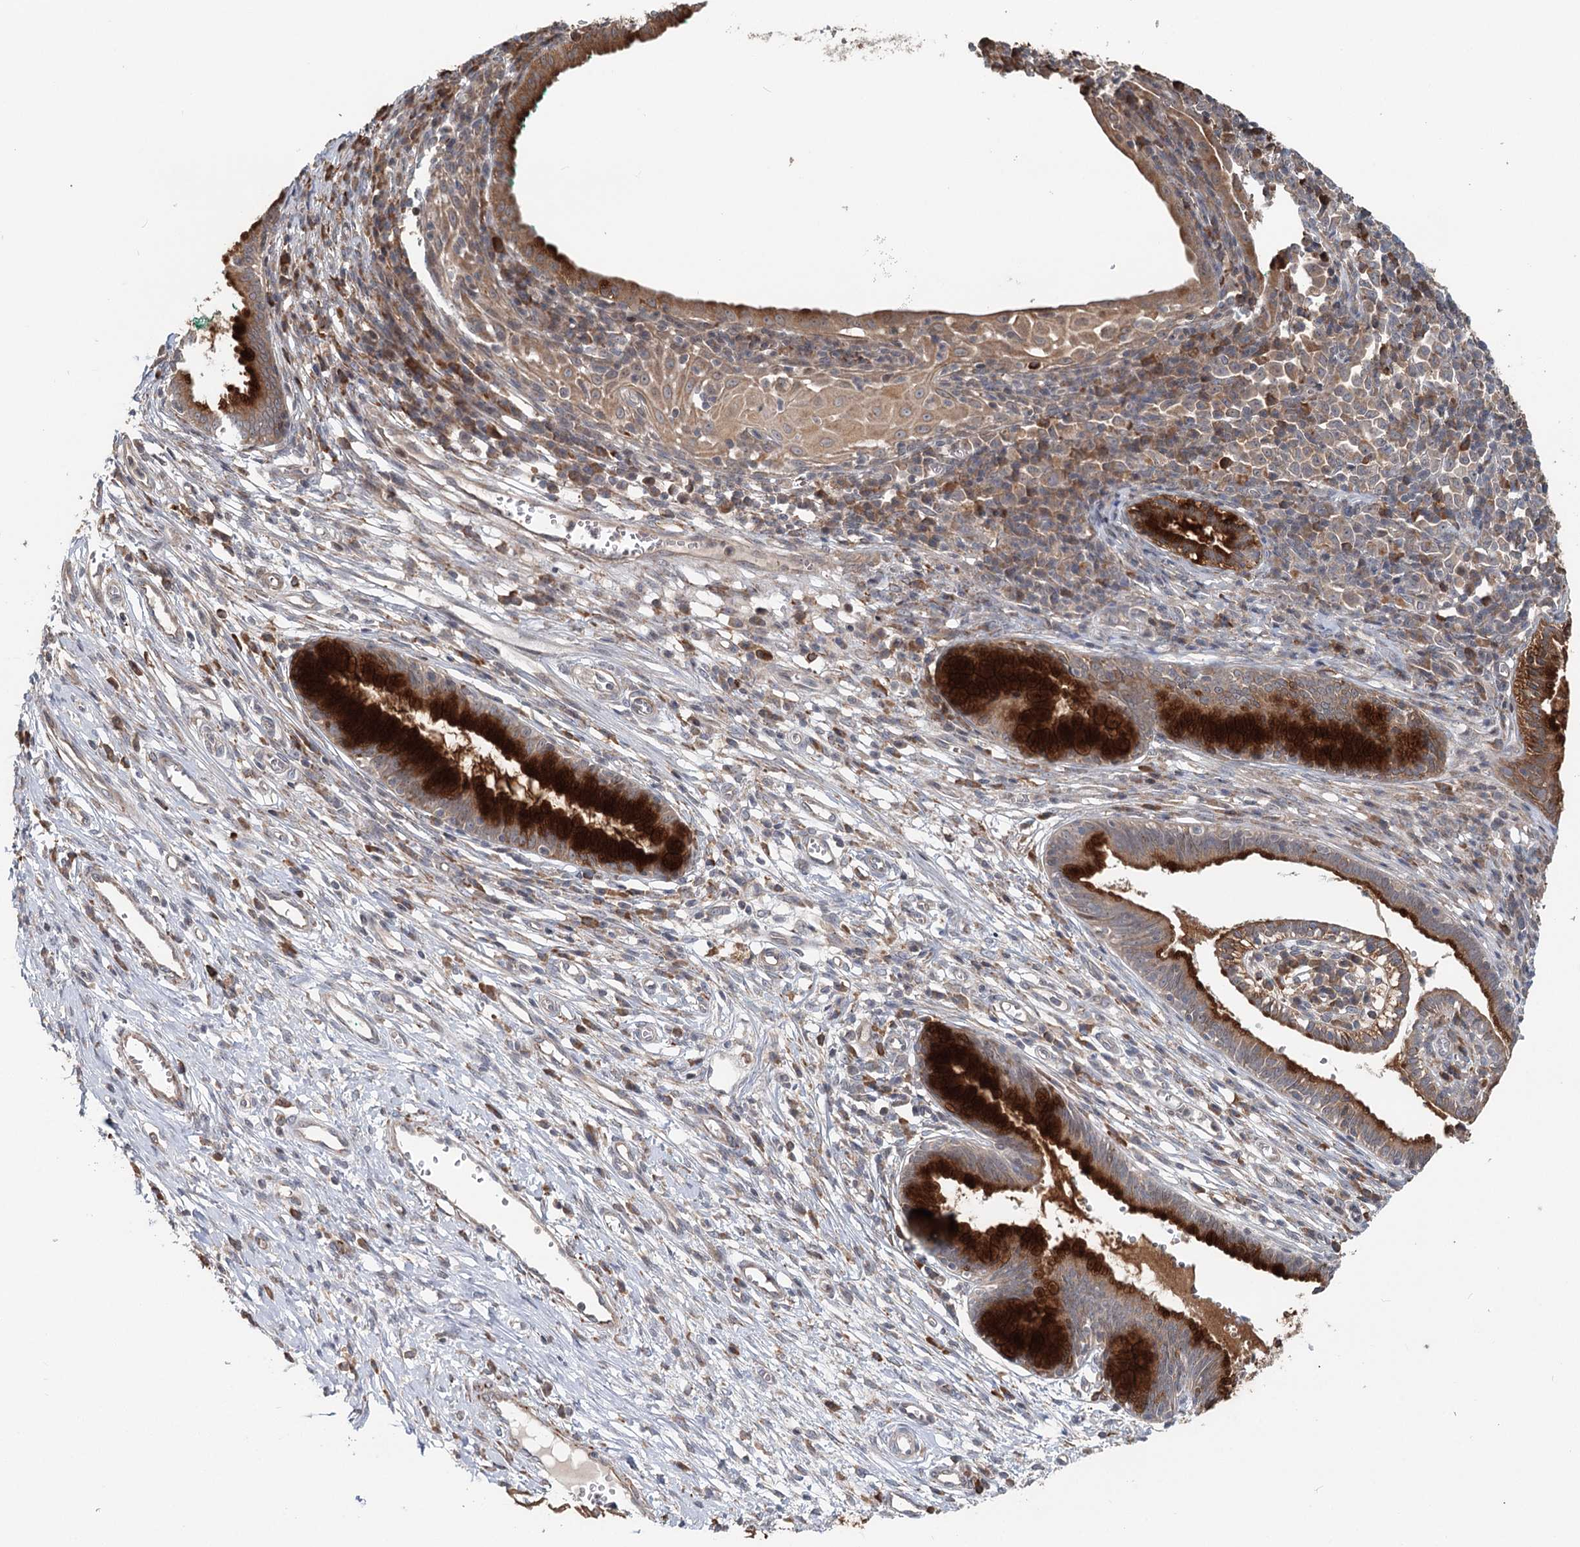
{"staining": {"intensity": "strong", "quantity": ">75%", "location": "cytoplasmic/membranous"}, "tissue": "cervix", "cell_type": "Glandular cells", "image_type": "normal", "snomed": [{"axis": "morphology", "description": "Normal tissue, NOS"}, {"axis": "morphology", "description": "Adenocarcinoma, NOS"}, {"axis": "topography", "description": "Cervix"}], "caption": "IHC photomicrograph of normal cervix: human cervix stained using immunohistochemistry (IHC) exhibits high levels of strong protein expression localized specifically in the cytoplasmic/membranous of glandular cells, appearing as a cytoplasmic/membranous brown color.", "gene": "RNF111", "patient": {"sex": "female", "age": 29}}